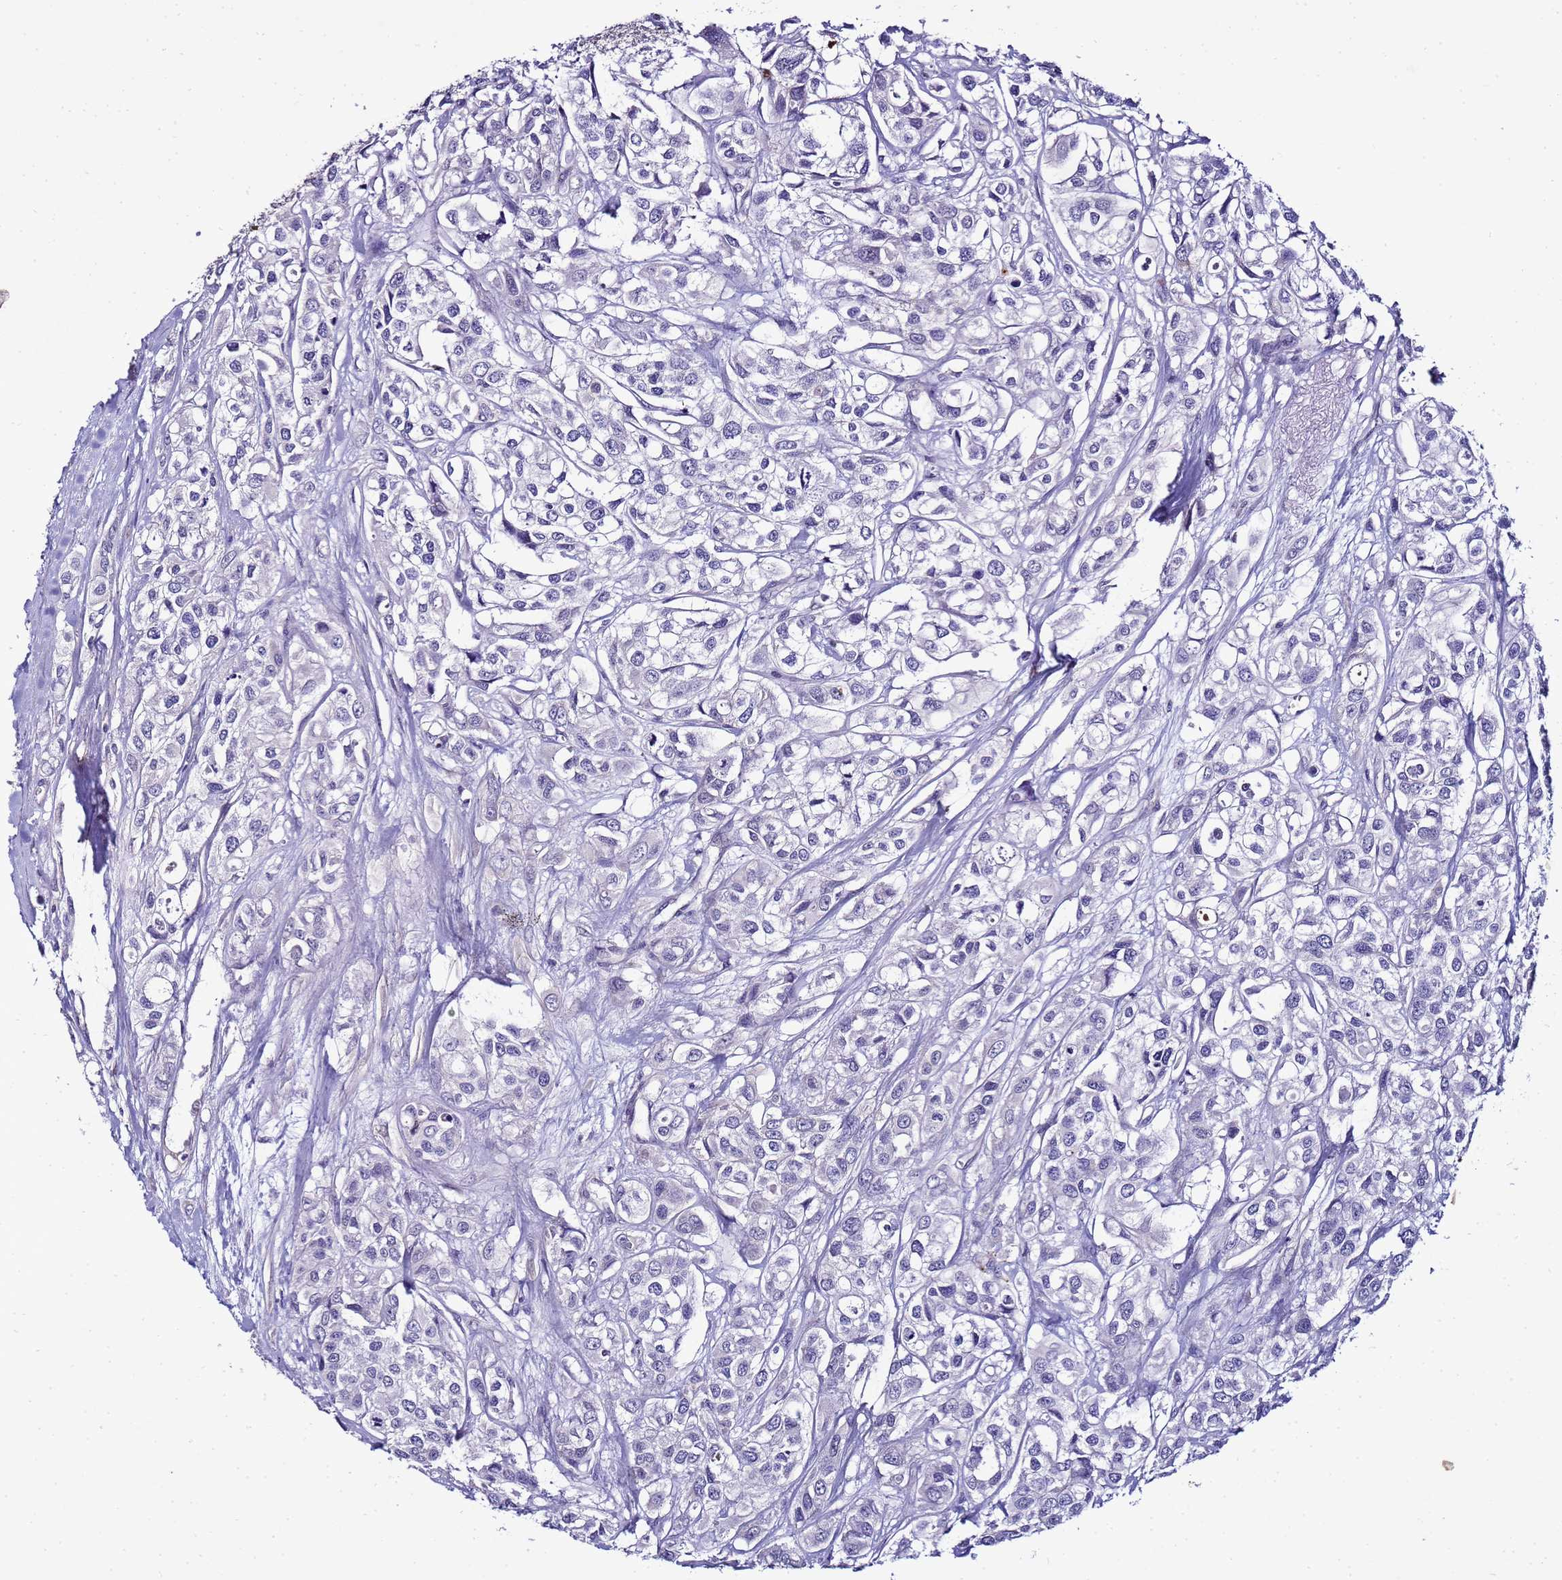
{"staining": {"intensity": "negative", "quantity": "none", "location": "none"}, "tissue": "urothelial cancer", "cell_type": "Tumor cells", "image_type": "cancer", "snomed": [{"axis": "morphology", "description": "Urothelial carcinoma, High grade"}, {"axis": "topography", "description": "Urinary bladder"}], "caption": "This micrograph is of urothelial cancer stained with immunohistochemistry (IHC) to label a protein in brown with the nuclei are counter-stained blue. There is no staining in tumor cells. (Stains: DAB IHC with hematoxylin counter stain, Microscopy: brightfield microscopy at high magnification).", "gene": "FAM166B", "patient": {"sex": "male", "age": 67}}